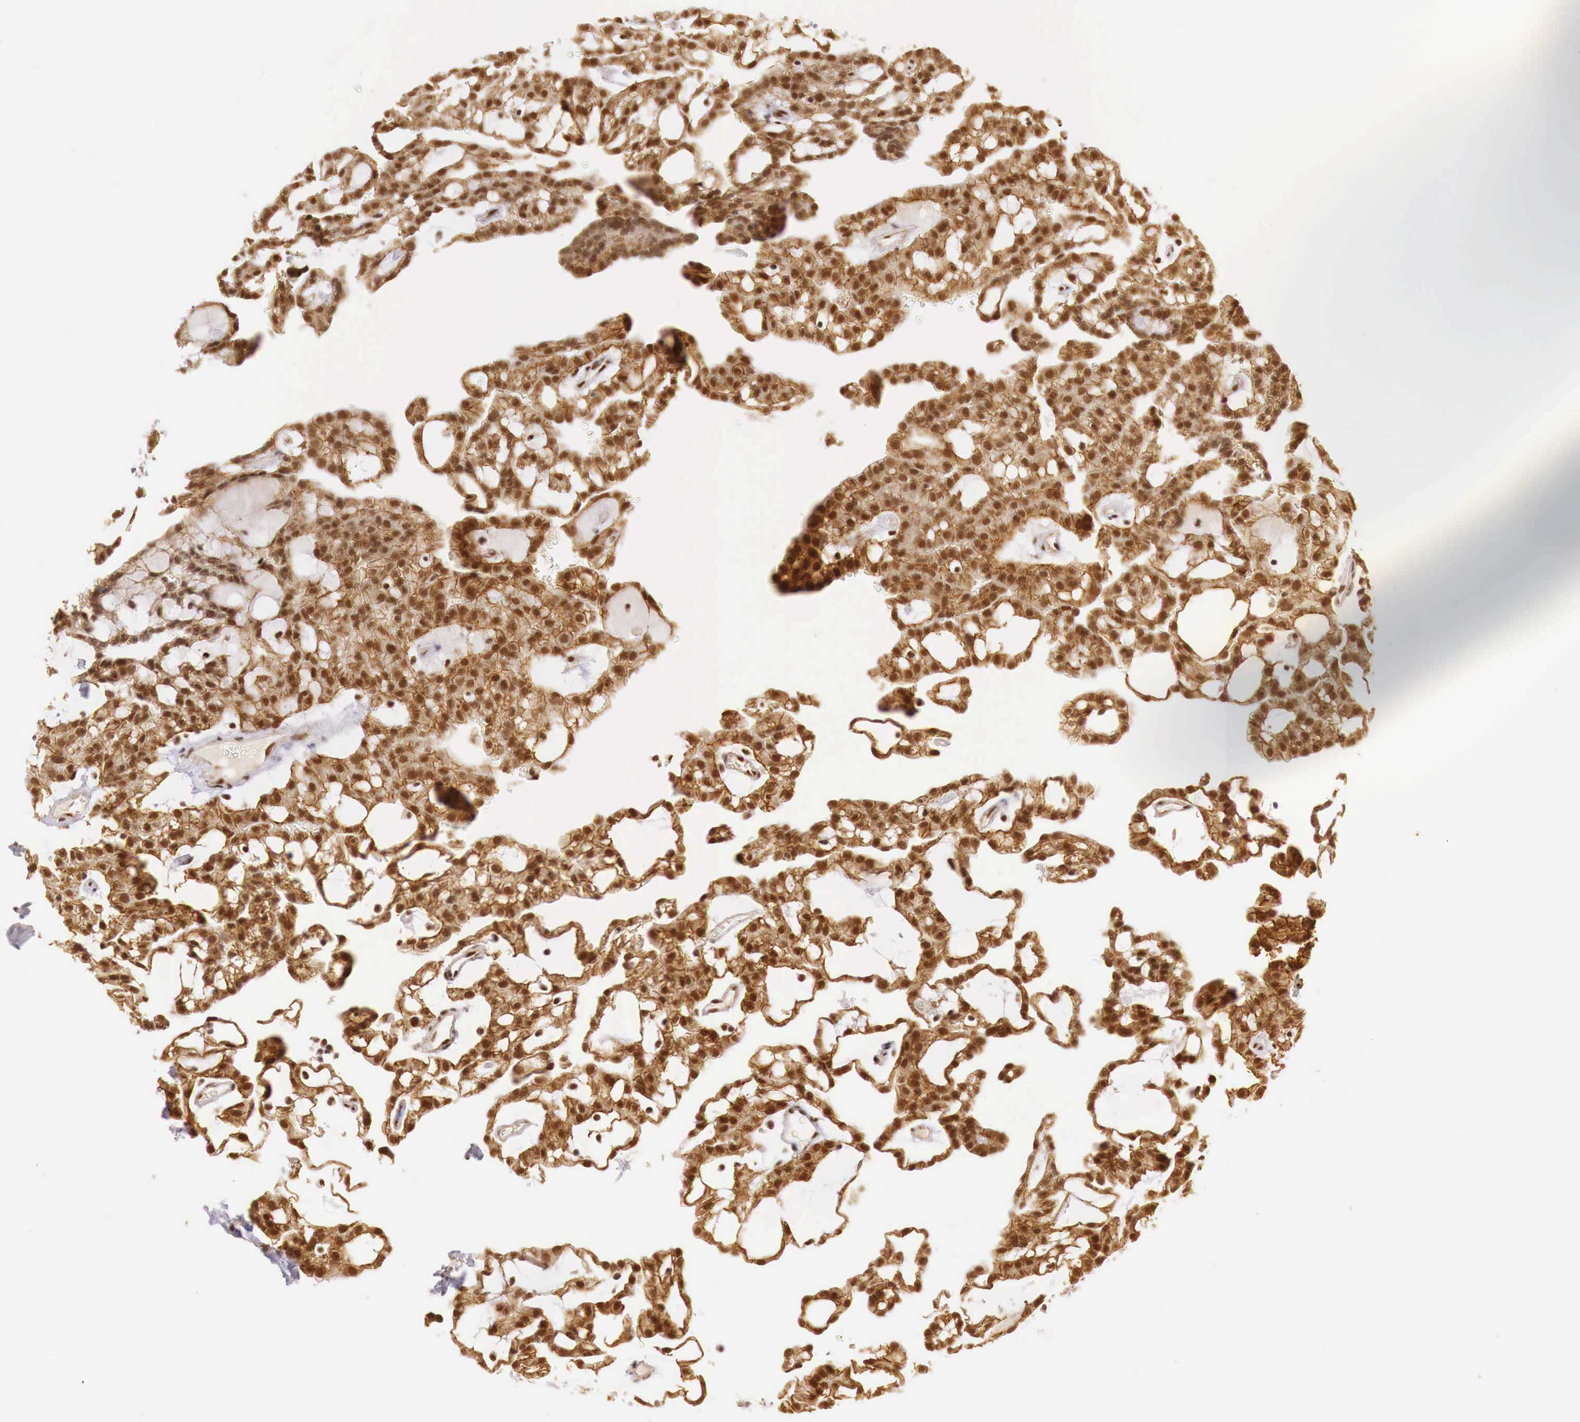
{"staining": {"intensity": "strong", "quantity": ">75%", "location": "cytoplasmic/membranous,nuclear"}, "tissue": "renal cancer", "cell_type": "Tumor cells", "image_type": "cancer", "snomed": [{"axis": "morphology", "description": "Adenocarcinoma, NOS"}, {"axis": "topography", "description": "Kidney"}], "caption": "Immunohistochemistry of human renal cancer (adenocarcinoma) displays high levels of strong cytoplasmic/membranous and nuclear expression in approximately >75% of tumor cells.", "gene": "GPKOW", "patient": {"sex": "male", "age": 63}}